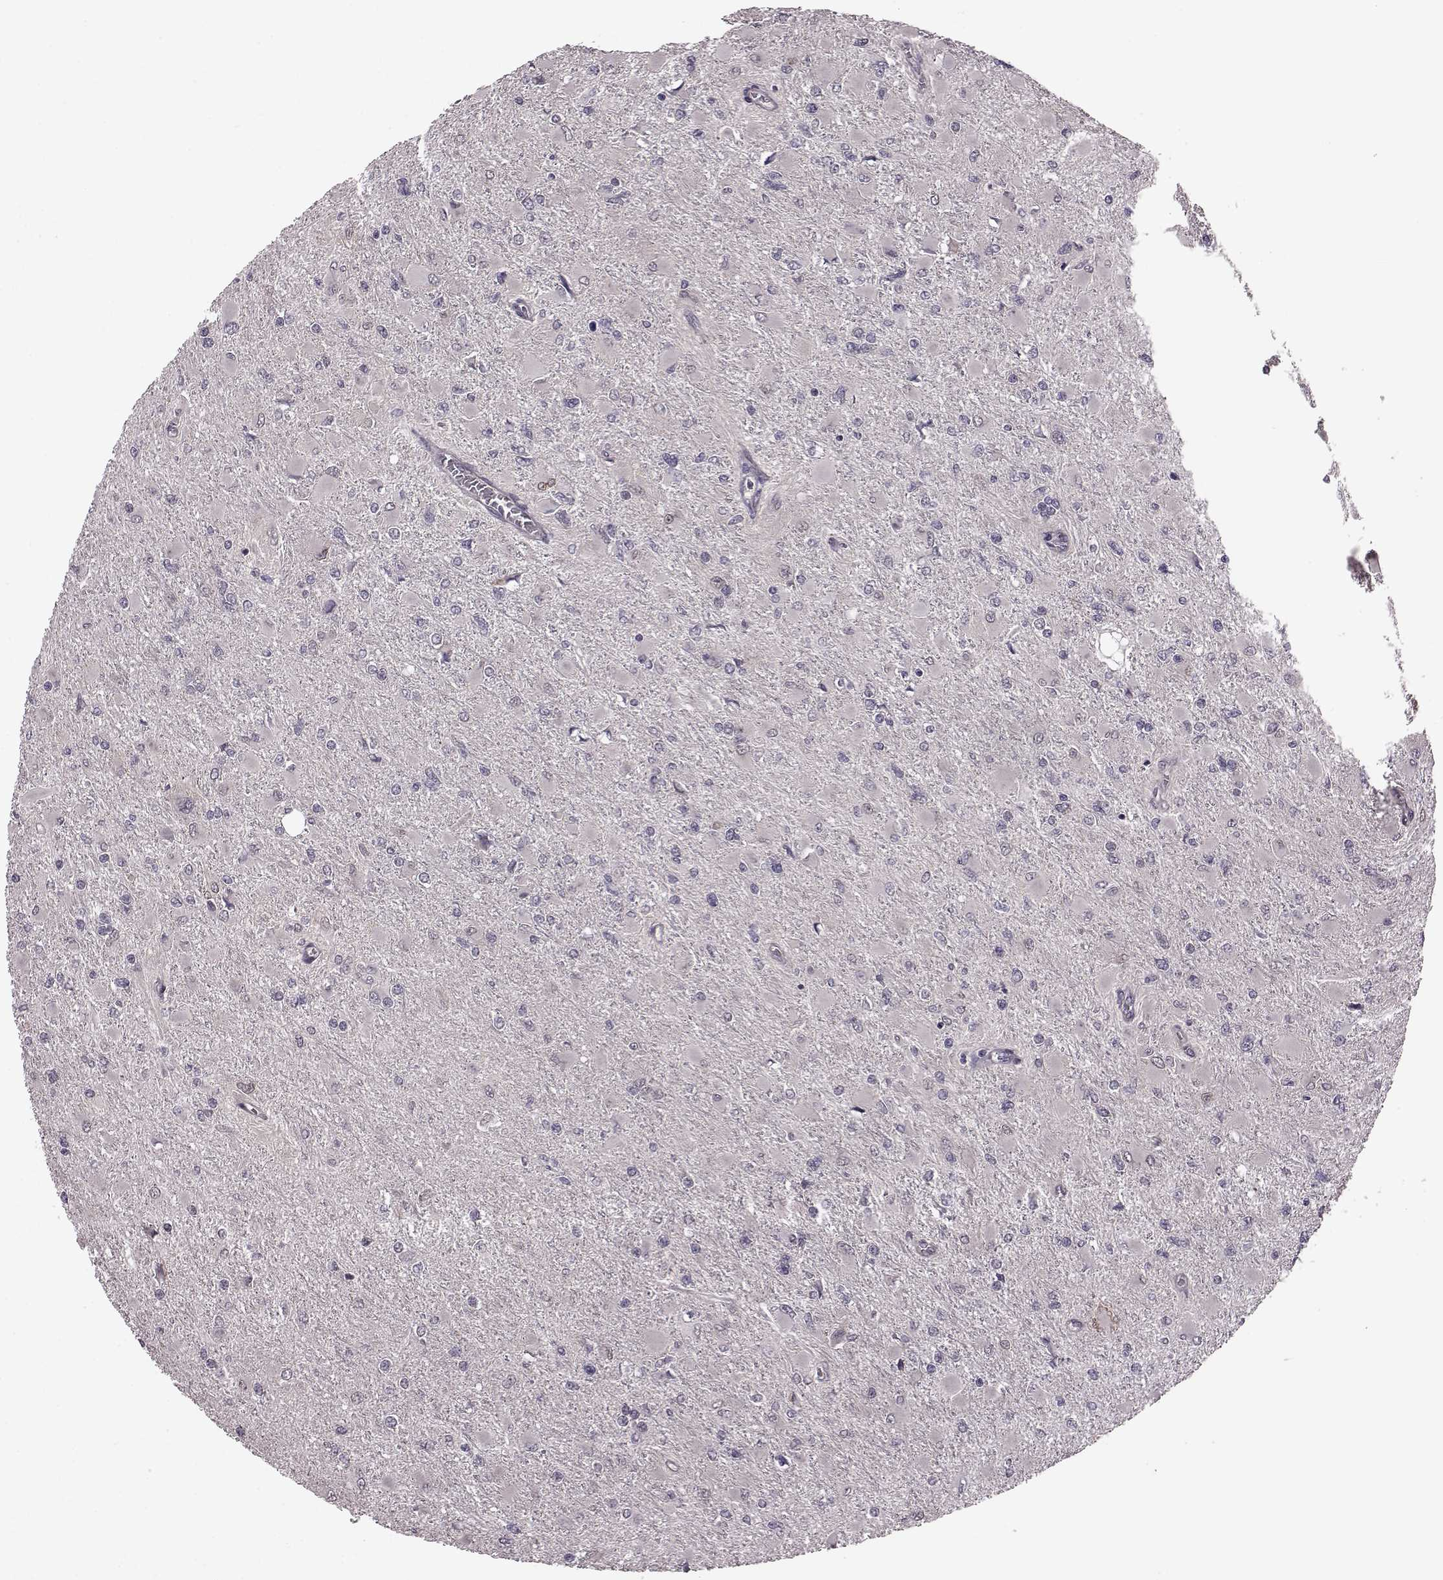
{"staining": {"intensity": "negative", "quantity": "none", "location": "none"}, "tissue": "glioma", "cell_type": "Tumor cells", "image_type": "cancer", "snomed": [{"axis": "morphology", "description": "Glioma, malignant, High grade"}, {"axis": "topography", "description": "Cerebral cortex"}], "caption": "Immunohistochemistry (IHC) micrograph of neoplastic tissue: malignant glioma (high-grade) stained with DAB demonstrates no significant protein staining in tumor cells.", "gene": "SYNPO", "patient": {"sex": "female", "age": 36}}